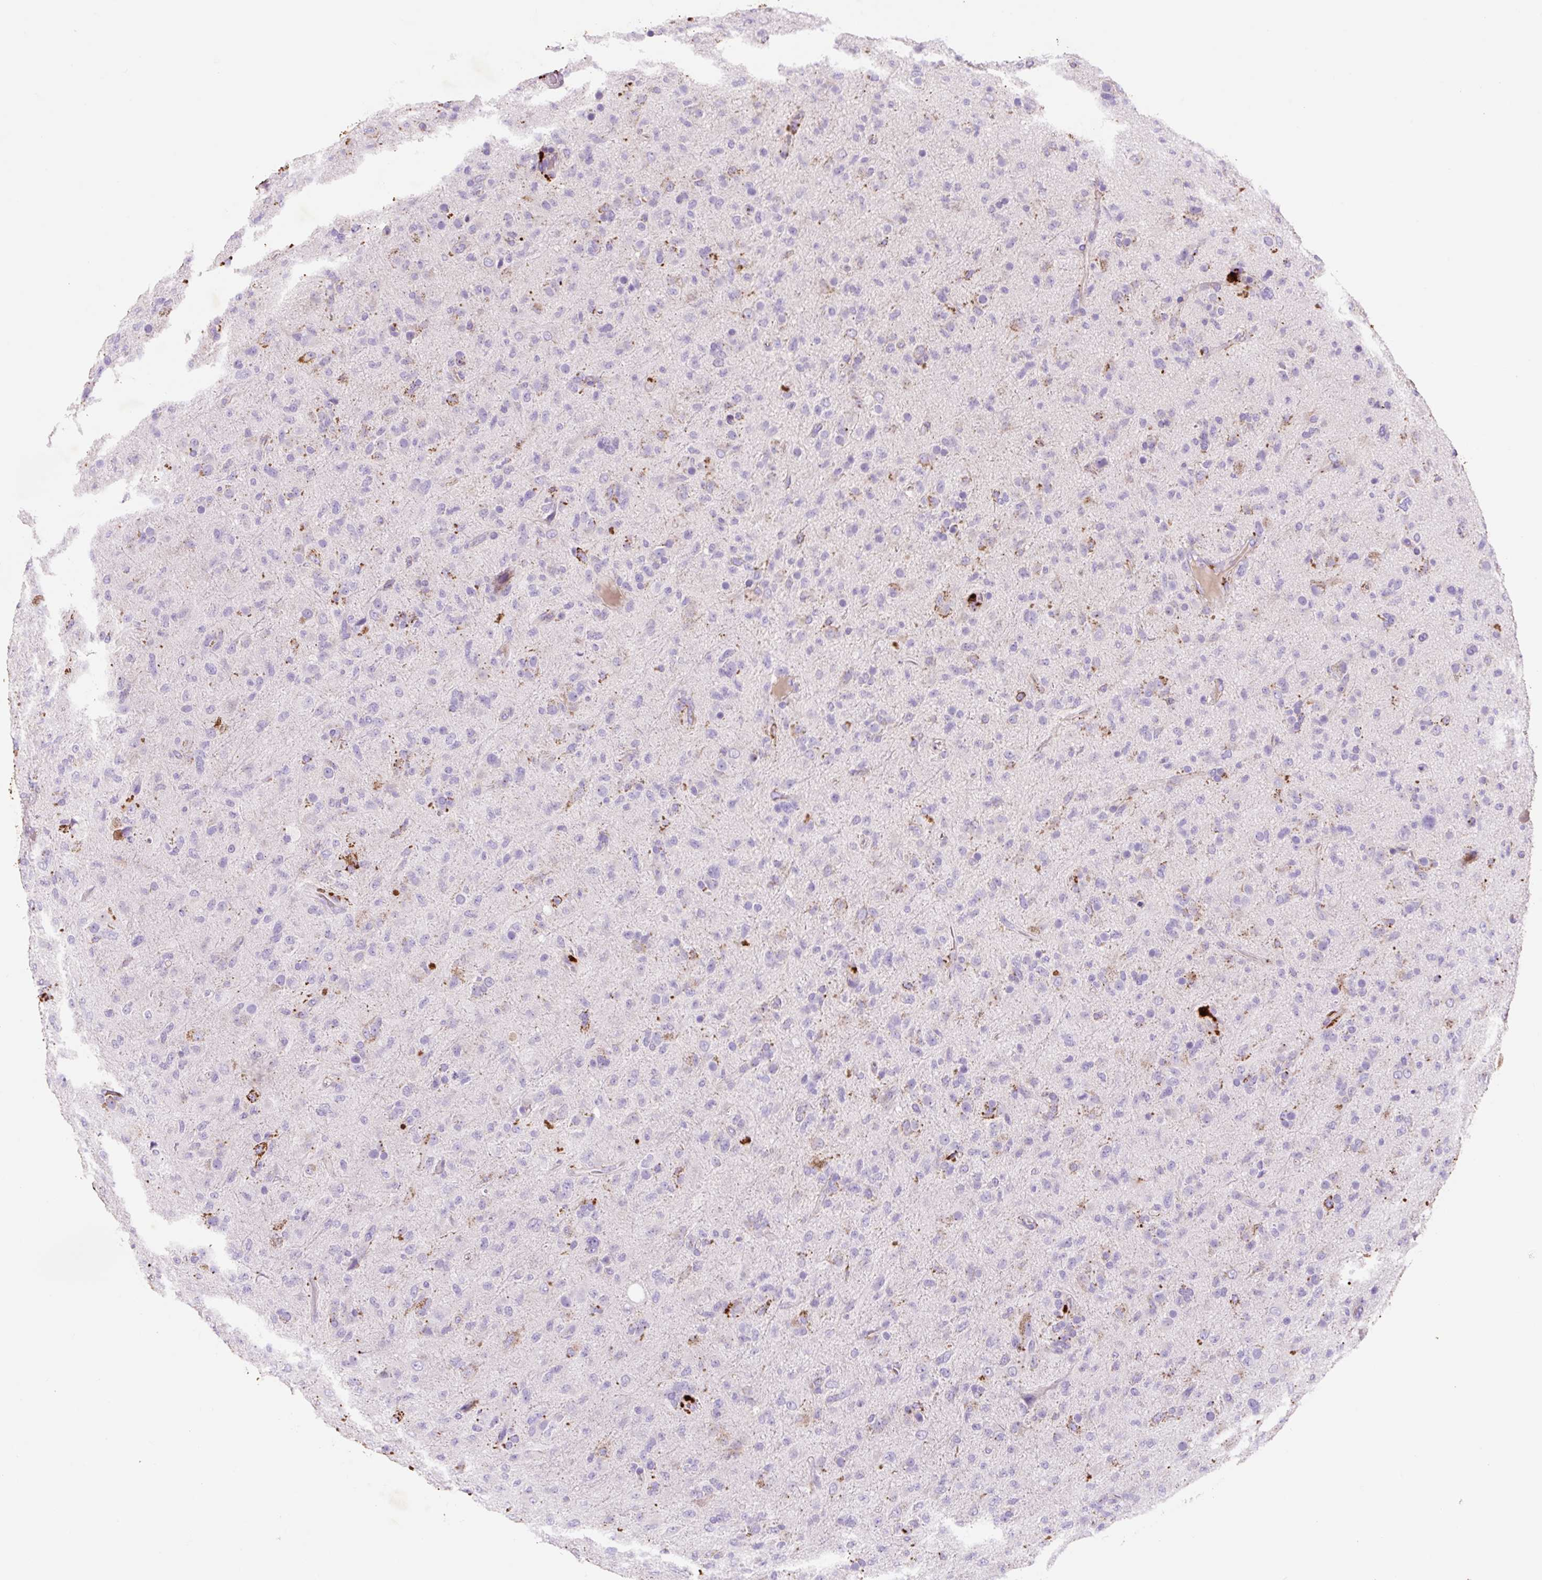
{"staining": {"intensity": "negative", "quantity": "none", "location": "none"}, "tissue": "glioma", "cell_type": "Tumor cells", "image_type": "cancer", "snomed": [{"axis": "morphology", "description": "Glioma, malignant, Low grade"}, {"axis": "topography", "description": "Brain"}], "caption": "A micrograph of human glioma is negative for staining in tumor cells.", "gene": "HEXA", "patient": {"sex": "male", "age": 65}}